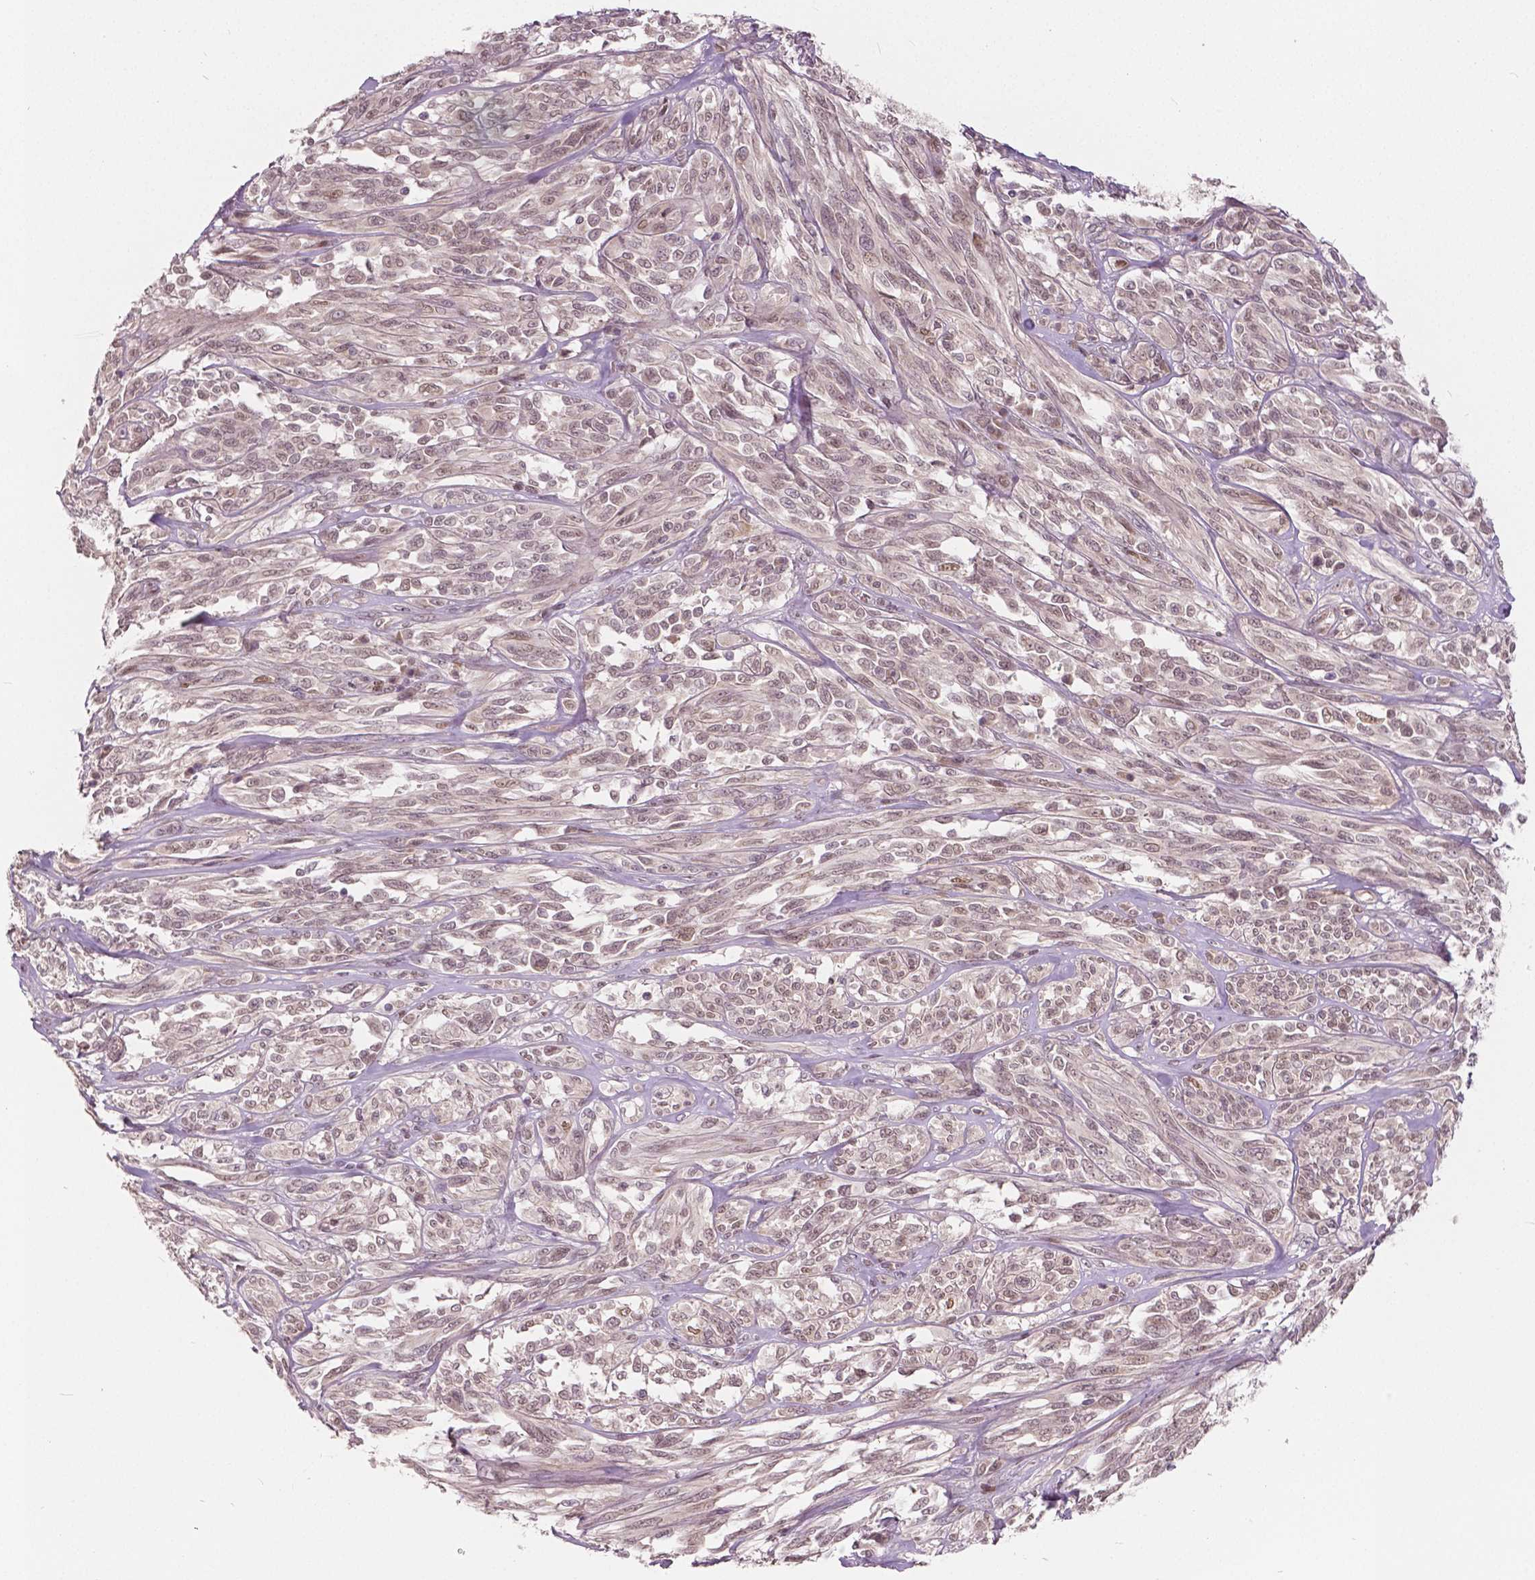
{"staining": {"intensity": "negative", "quantity": "none", "location": "none"}, "tissue": "melanoma", "cell_type": "Tumor cells", "image_type": "cancer", "snomed": [{"axis": "morphology", "description": "Malignant melanoma, NOS"}, {"axis": "topography", "description": "Skin"}], "caption": "Immunohistochemistry histopathology image of melanoma stained for a protein (brown), which displays no expression in tumor cells.", "gene": "HMBOX1", "patient": {"sex": "female", "age": 91}}